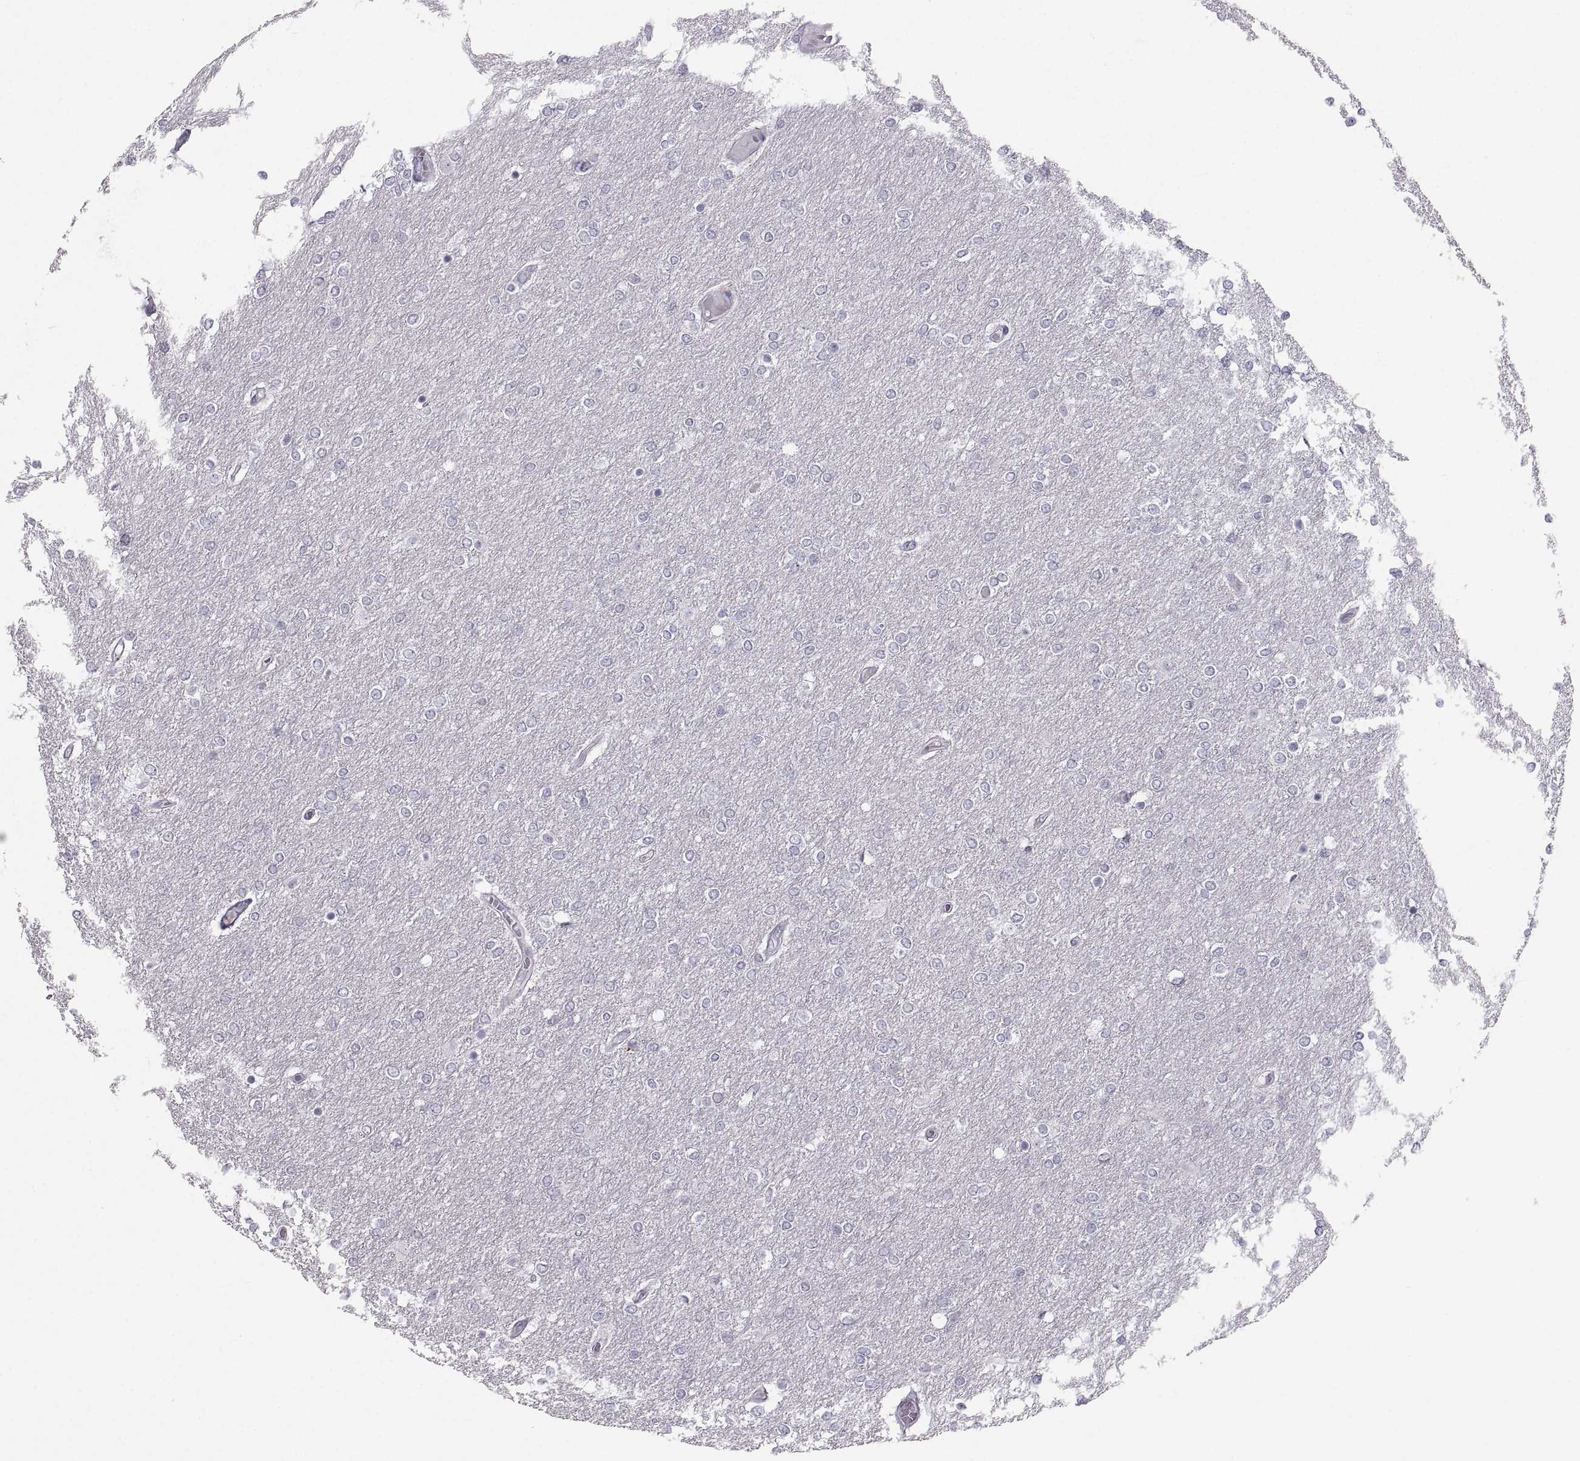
{"staining": {"intensity": "negative", "quantity": "none", "location": "none"}, "tissue": "glioma", "cell_type": "Tumor cells", "image_type": "cancer", "snomed": [{"axis": "morphology", "description": "Glioma, malignant, High grade"}, {"axis": "topography", "description": "Brain"}], "caption": "The micrograph demonstrates no staining of tumor cells in malignant glioma (high-grade).", "gene": "ZNF185", "patient": {"sex": "female", "age": 61}}